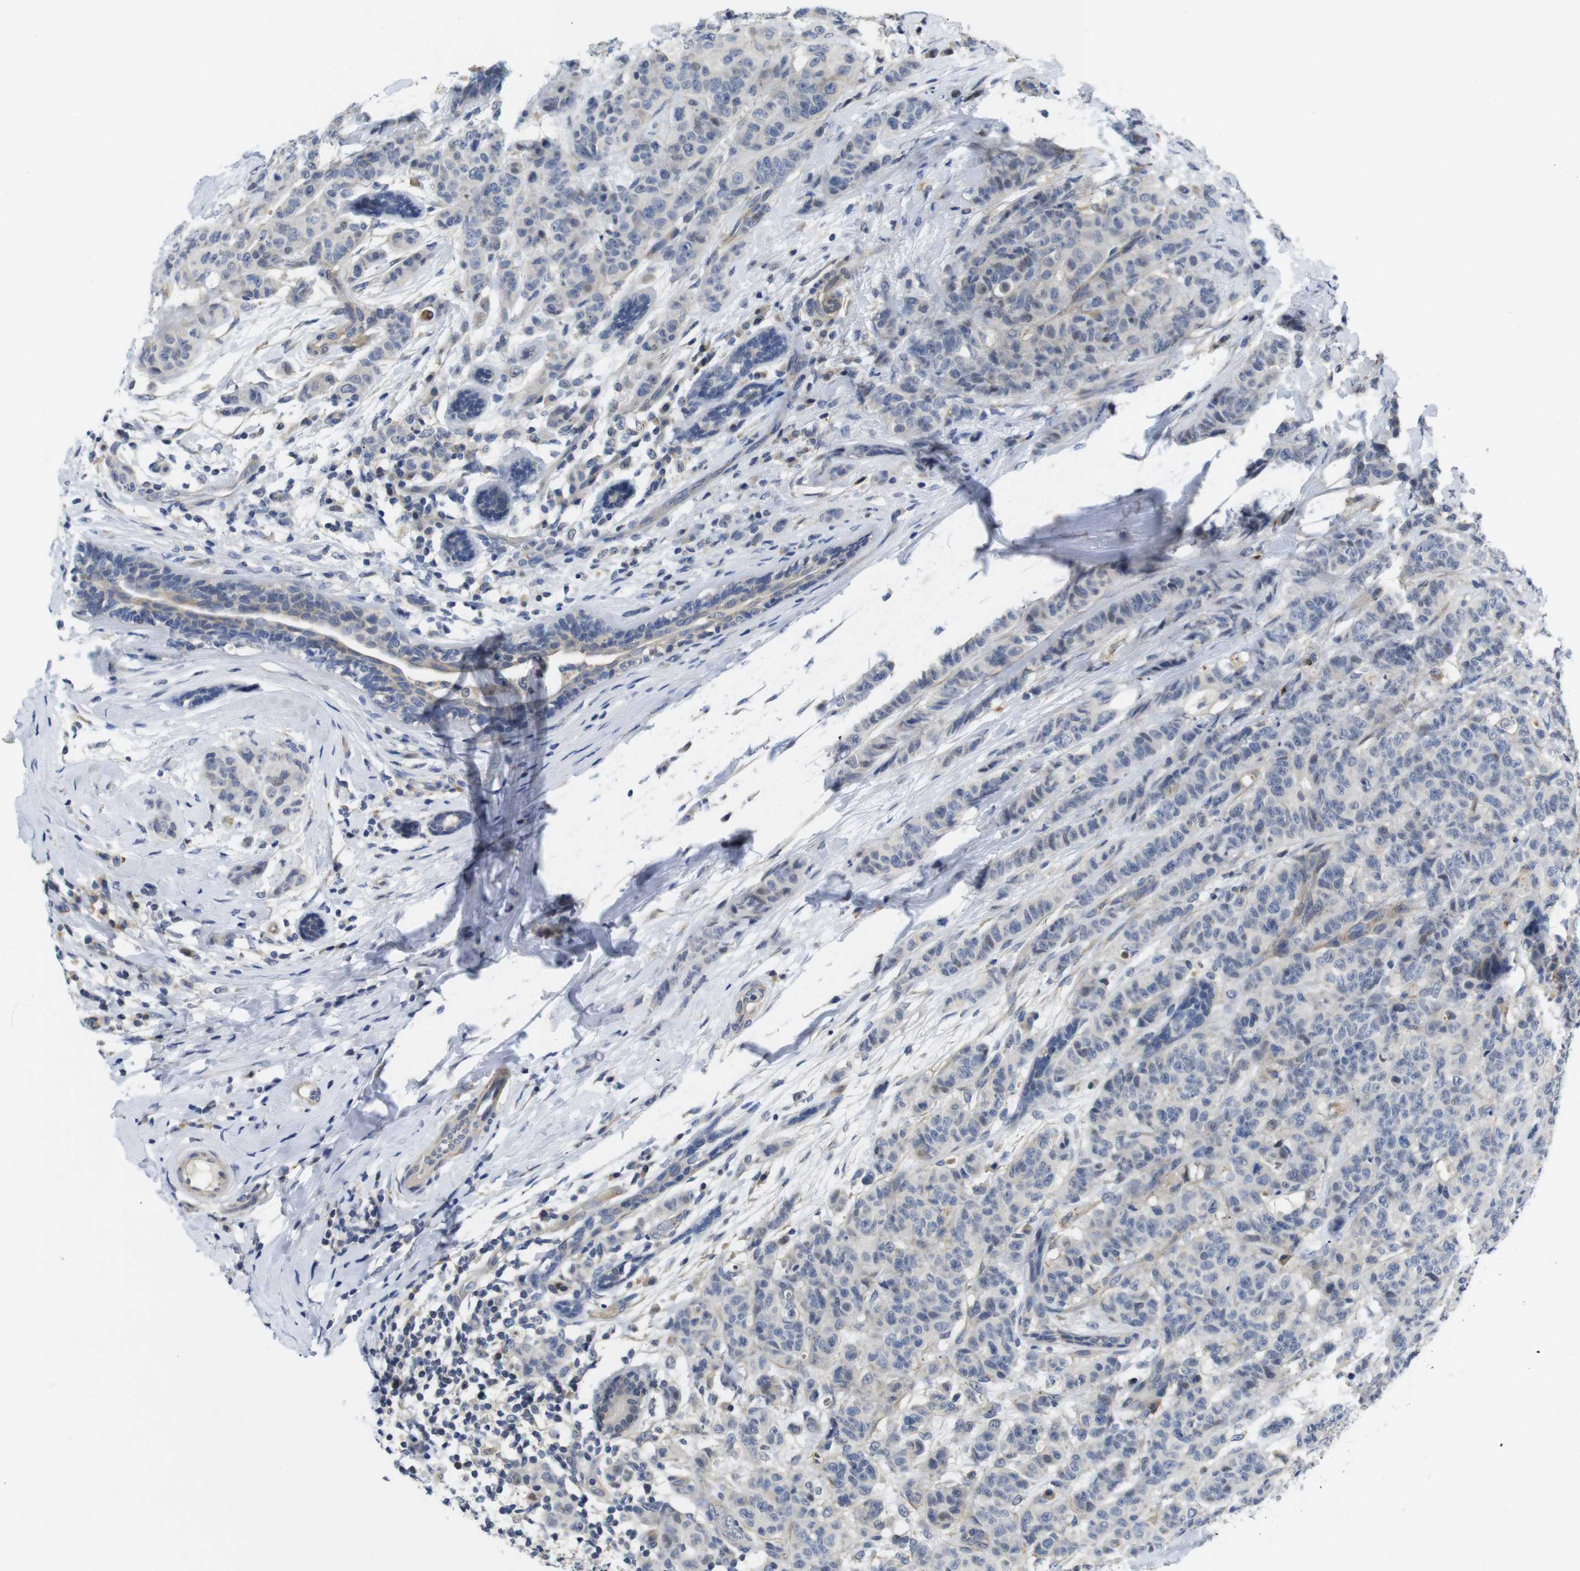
{"staining": {"intensity": "negative", "quantity": "none", "location": "none"}, "tissue": "breast cancer", "cell_type": "Tumor cells", "image_type": "cancer", "snomed": [{"axis": "morphology", "description": "Normal tissue, NOS"}, {"axis": "morphology", "description": "Duct carcinoma"}, {"axis": "topography", "description": "Breast"}], "caption": "Tumor cells are negative for brown protein staining in breast intraductal carcinoma.", "gene": "FNTA", "patient": {"sex": "female", "age": 40}}